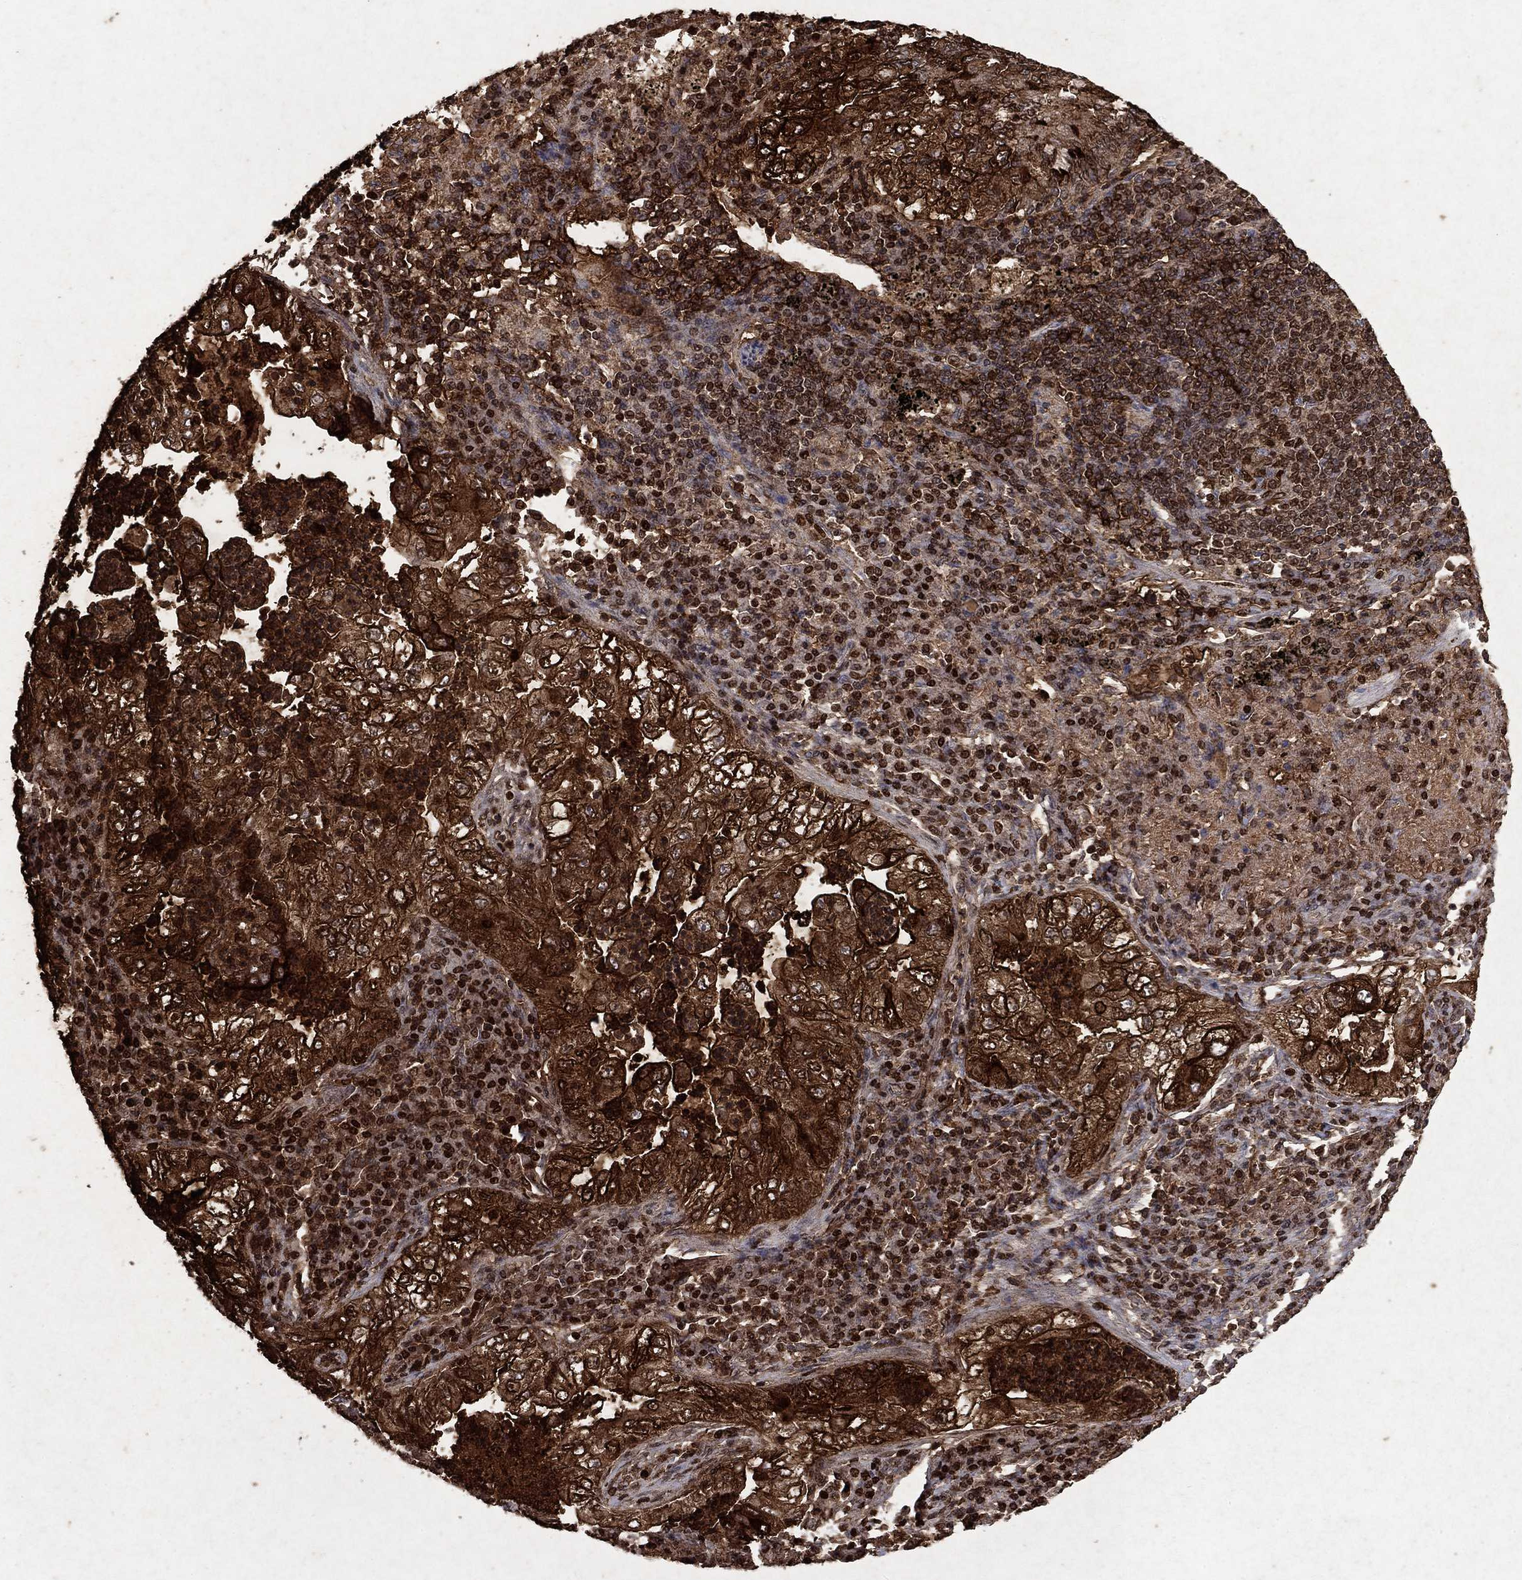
{"staining": {"intensity": "strong", "quantity": ">75%", "location": "cytoplasmic/membranous,nuclear"}, "tissue": "lung cancer", "cell_type": "Tumor cells", "image_type": "cancer", "snomed": [{"axis": "morphology", "description": "Adenocarcinoma, NOS"}, {"axis": "topography", "description": "Lung"}], "caption": "An image showing strong cytoplasmic/membranous and nuclear expression in about >75% of tumor cells in adenocarcinoma (lung), as visualized by brown immunohistochemical staining.", "gene": "CD24", "patient": {"sex": "female", "age": 73}}